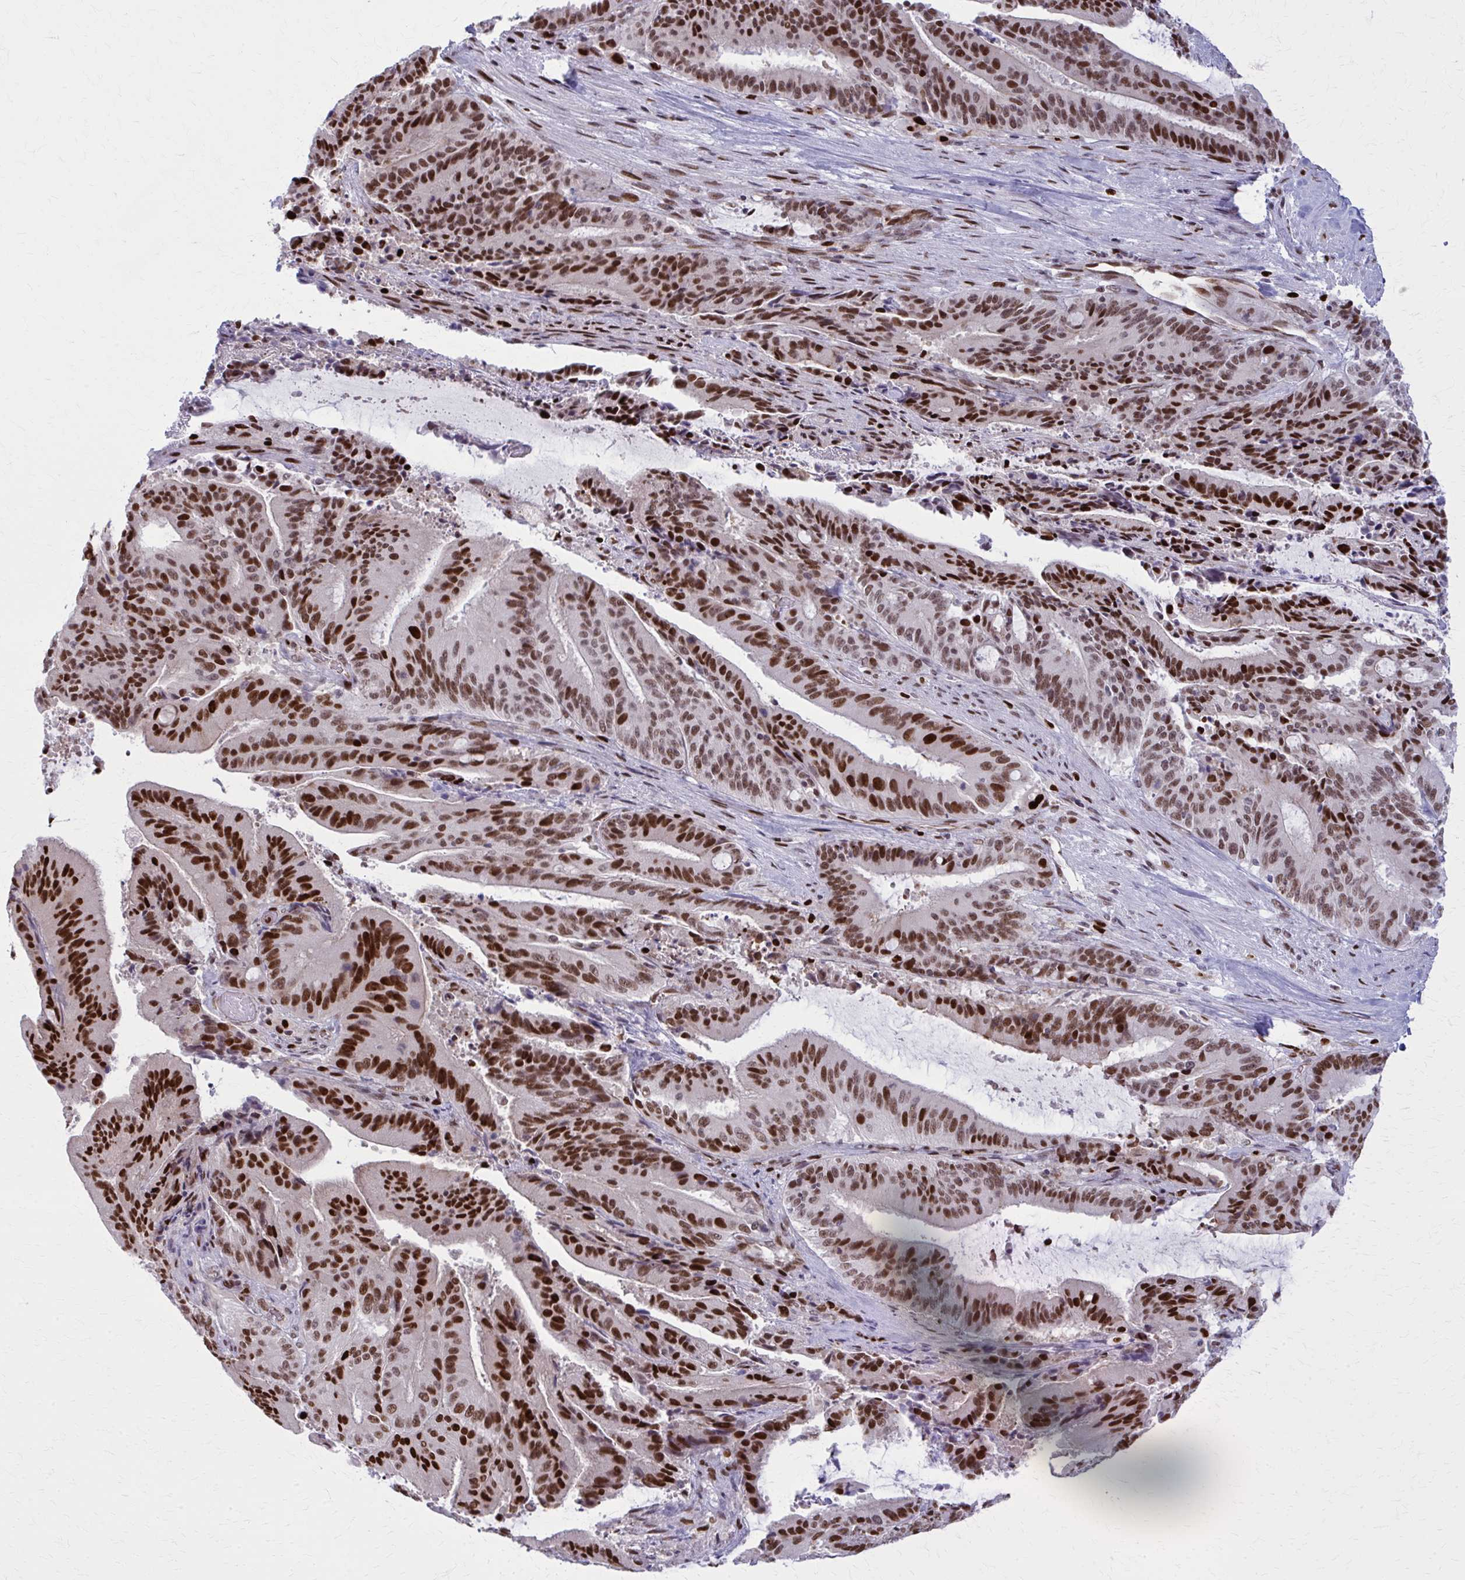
{"staining": {"intensity": "strong", "quantity": ">75%", "location": "nuclear"}, "tissue": "liver cancer", "cell_type": "Tumor cells", "image_type": "cancer", "snomed": [{"axis": "morphology", "description": "Normal tissue, NOS"}, {"axis": "morphology", "description": "Cholangiocarcinoma"}, {"axis": "topography", "description": "Liver"}, {"axis": "topography", "description": "Peripheral nerve tissue"}], "caption": "A high-resolution histopathology image shows immunohistochemistry (IHC) staining of liver cholangiocarcinoma, which demonstrates strong nuclear positivity in approximately >75% of tumor cells. (Stains: DAB (3,3'-diaminobenzidine) in brown, nuclei in blue, Microscopy: brightfield microscopy at high magnification).", "gene": "ZNF559", "patient": {"sex": "female", "age": 73}}